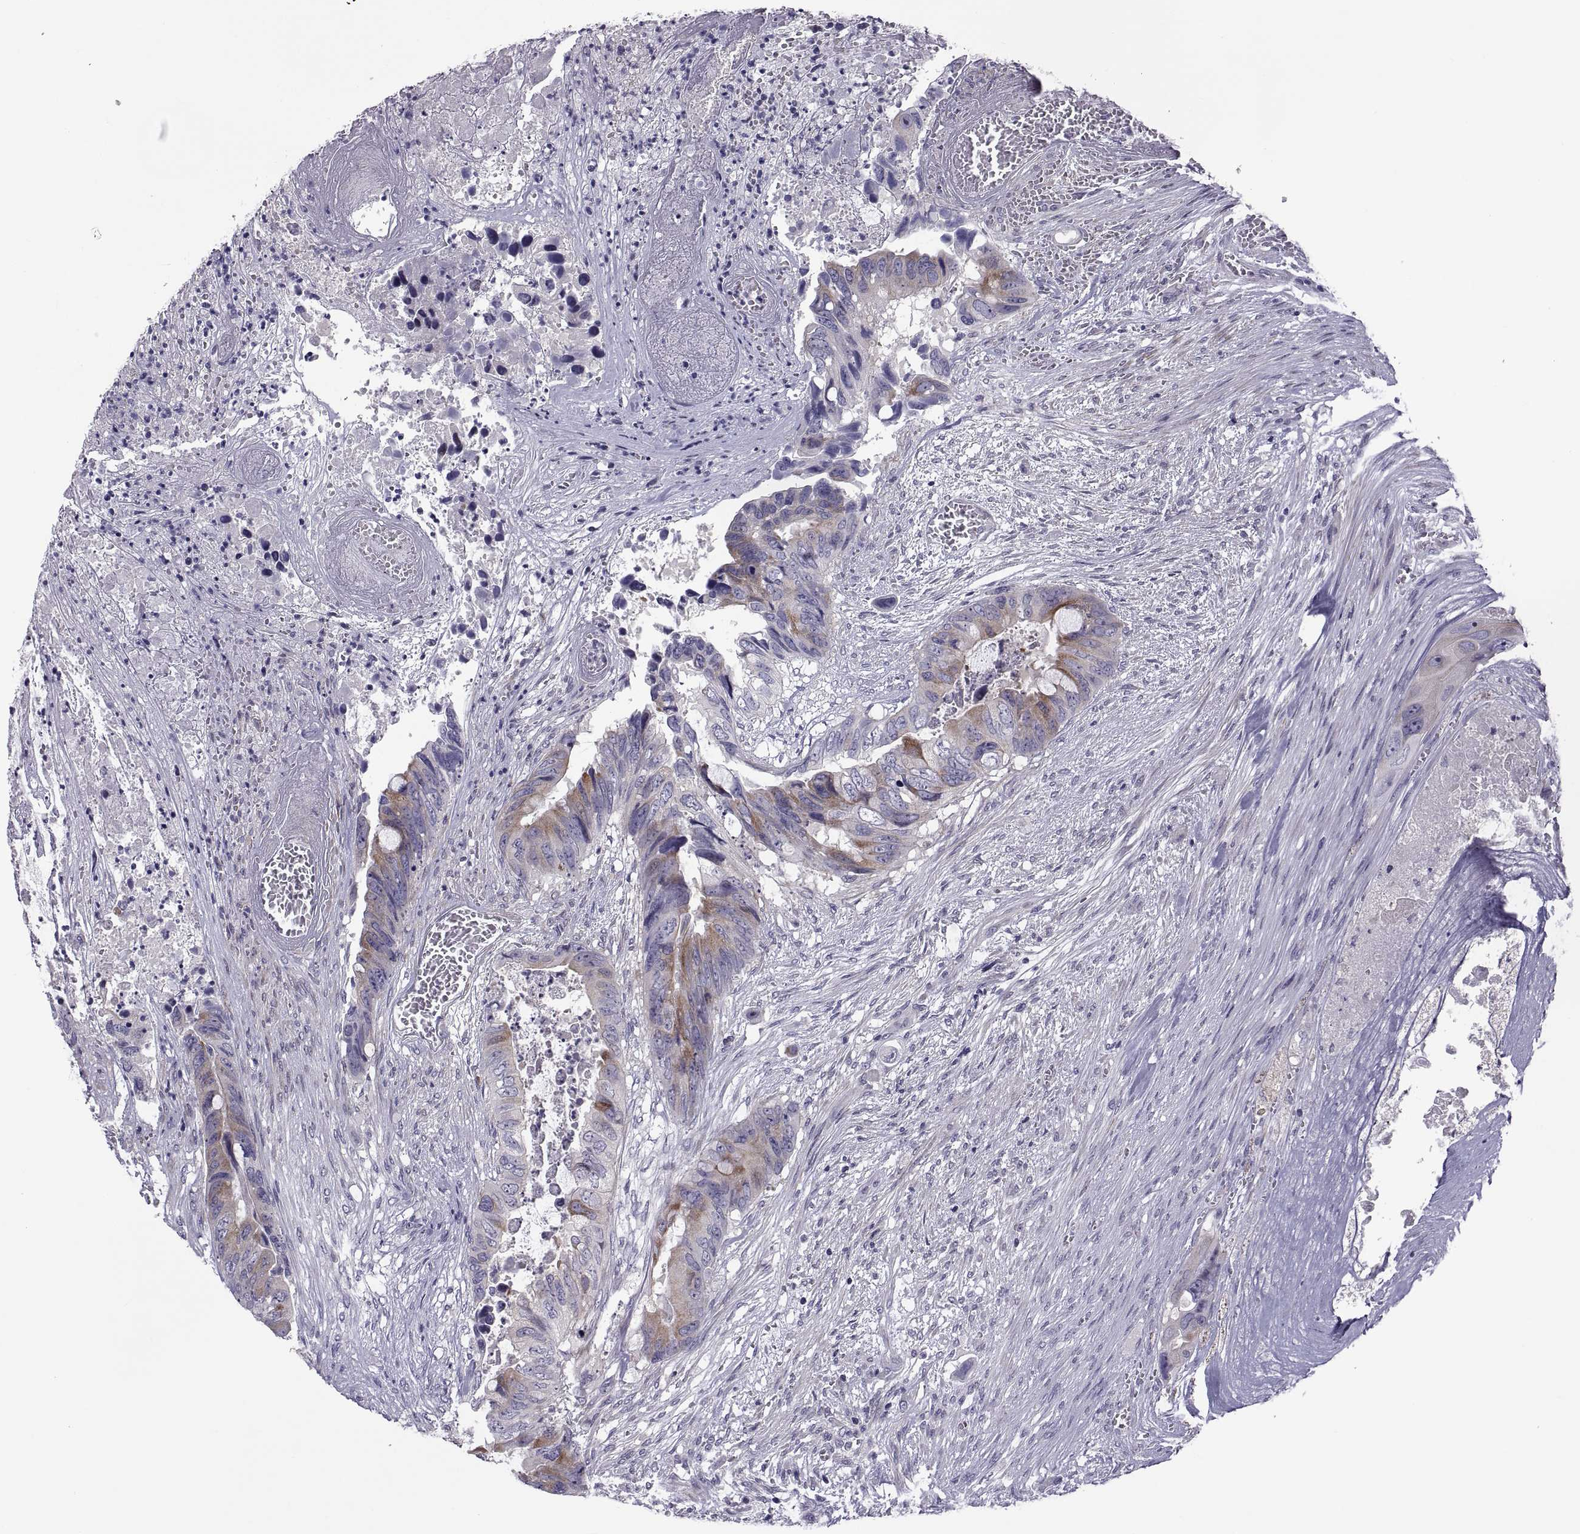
{"staining": {"intensity": "moderate", "quantity": "<25%", "location": "cytoplasmic/membranous"}, "tissue": "colorectal cancer", "cell_type": "Tumor cells", "image_type": "cancer", "snomed": [{"axis": "morphology", "description": "Adenocarcinoma, NOS"}, {"axis": "topography", "description": "Rectum"}], "caption": "Immunohistochemistry (IHC) of human colorectal cancer shows low levels of moderate cytoplasmic/membranous staining in approximately <25% of tumor cells.", "gene": "TMEM158", "patient": {"sex": "male", "age": 63}}